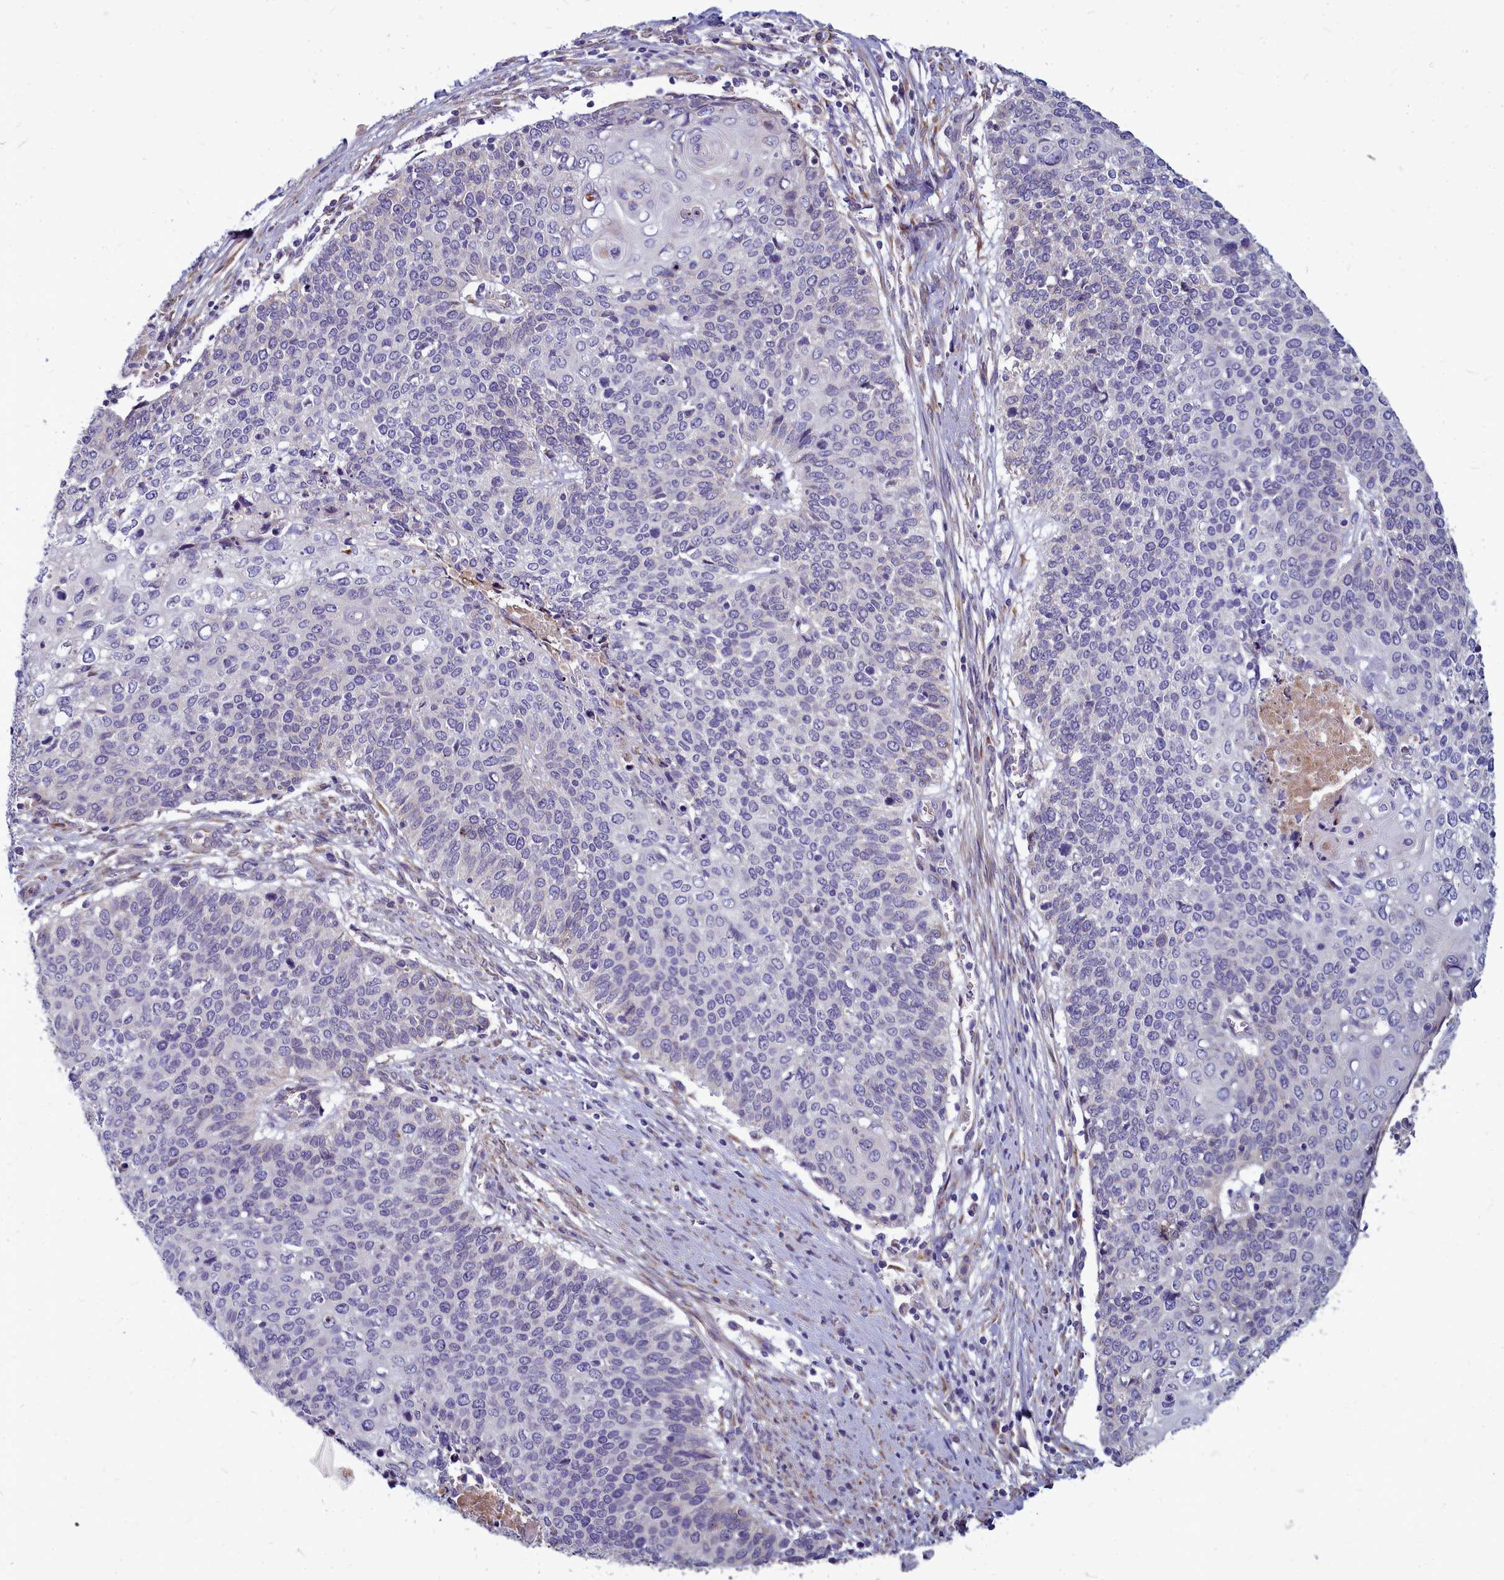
{"staining": {"intensity": "negative", "quantity": "none", "location": "none"}, "tissue": "cervical cancer", "cell_type": "Tumor cells", "image_type": "cancer", "snomed": [{"axis": "morphology", "description": "Squamous cell carcinoma, NOS"}, {"axis": "topography", "description": "Cervix"}], "caption": "A micrograph of squamous cell carcinoma (cervical) stained for a protein reveals no brown staining in tumor cells. The staining is performed using DAB (3,3'-diaminobenzidine) brown chromogen with nuclei counter-stained in using hematoxylin.", "gene": "SMPD4", "patient": {"sex": "female", "age": 39}}